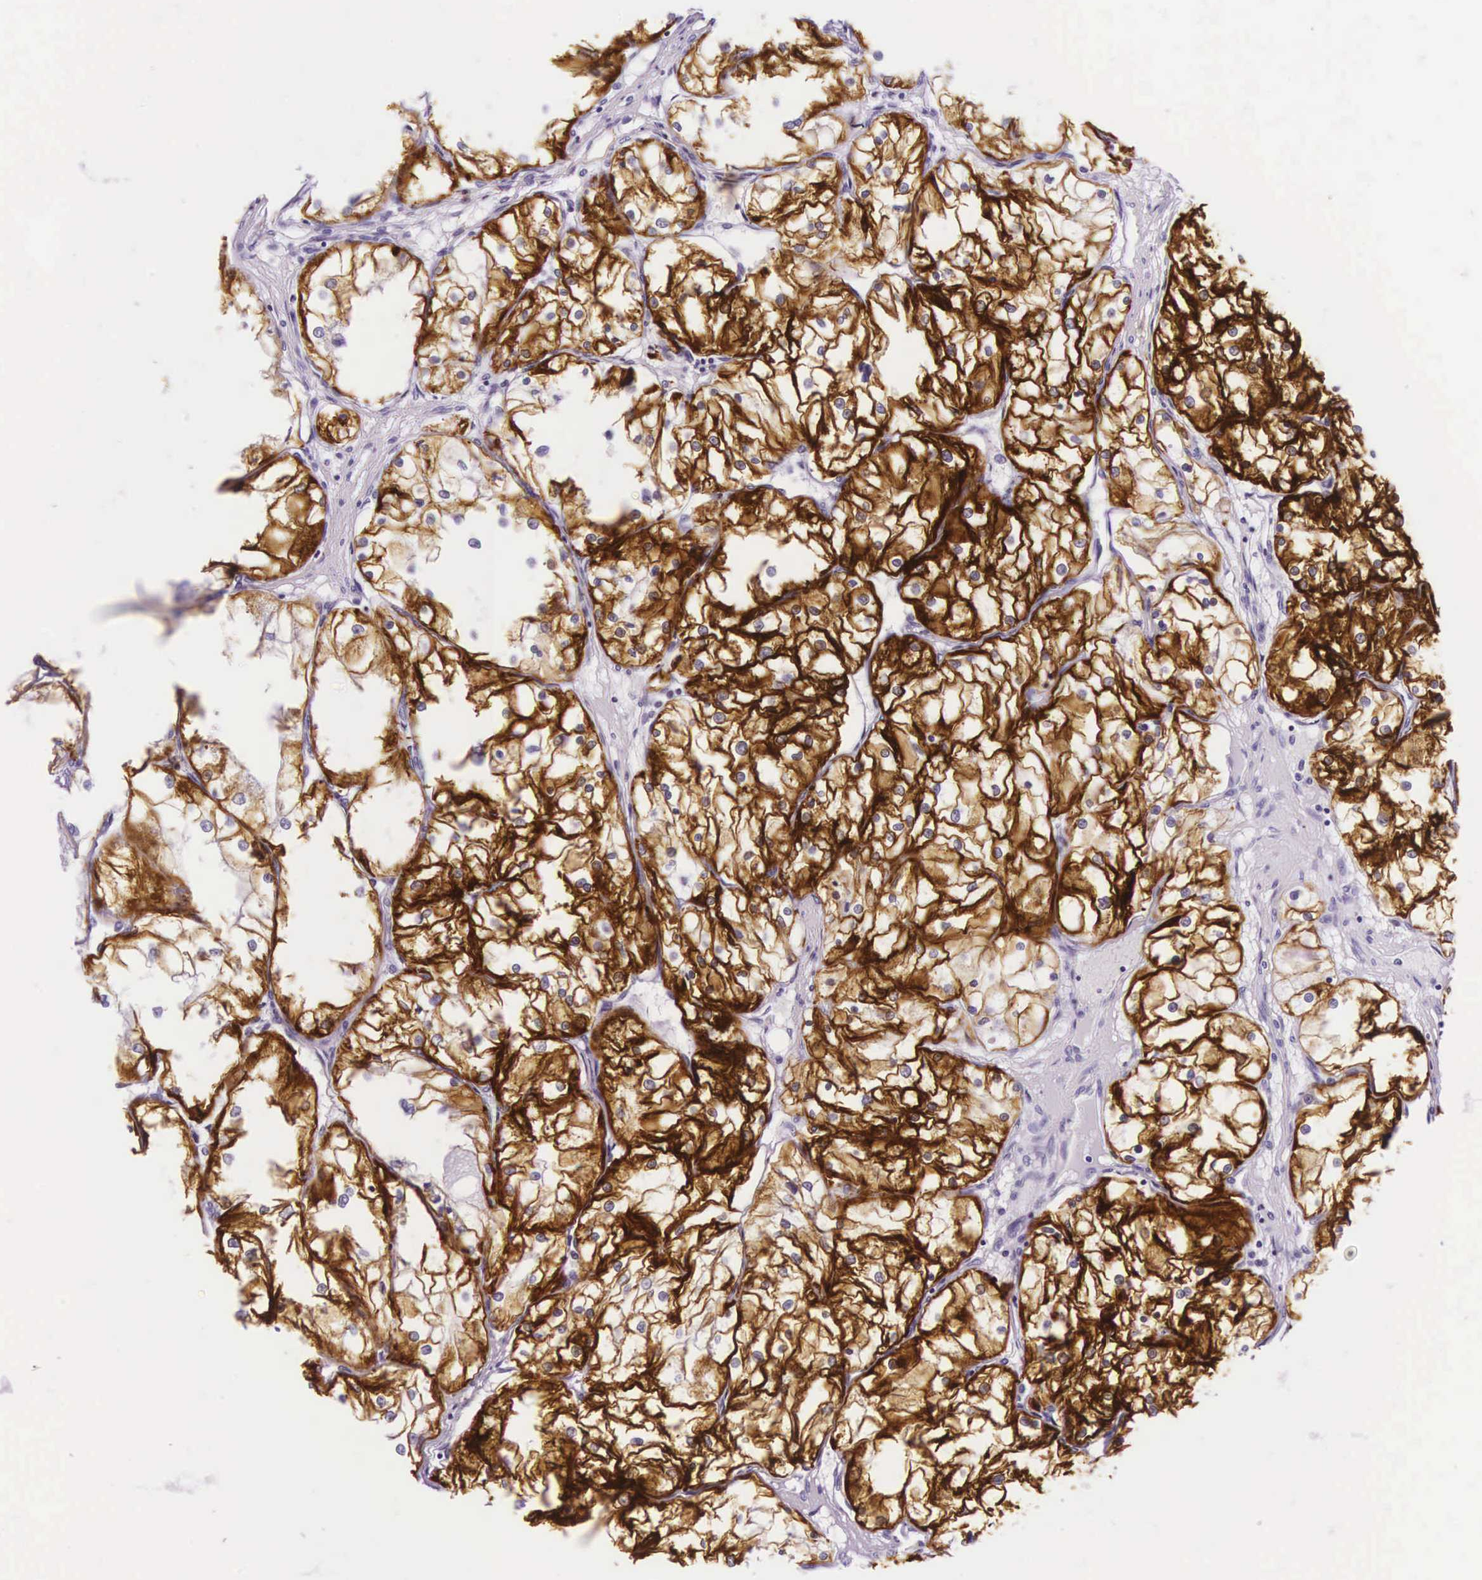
{"staining": {"intensity": "strong", "quantity": ">75%", "location": "cytoplasmic/membranous"}, "tissue": "renal cancer", "cell_type": "Tumor cells", "image_type": "cancer", "snomed": [{"axis": "morphology", "description": "Adenocarcinoma, NOS"}, {"axis": "topography", "description": "Kidney"}], "caption": "Protein expression analysis of human renal adenocarcinoma reveals strong cytoplasmic/membranous positivity in approximately >75% of tumor cells.", "gene": "KRT18", "patient": {"sex": "male", "age": 61}}